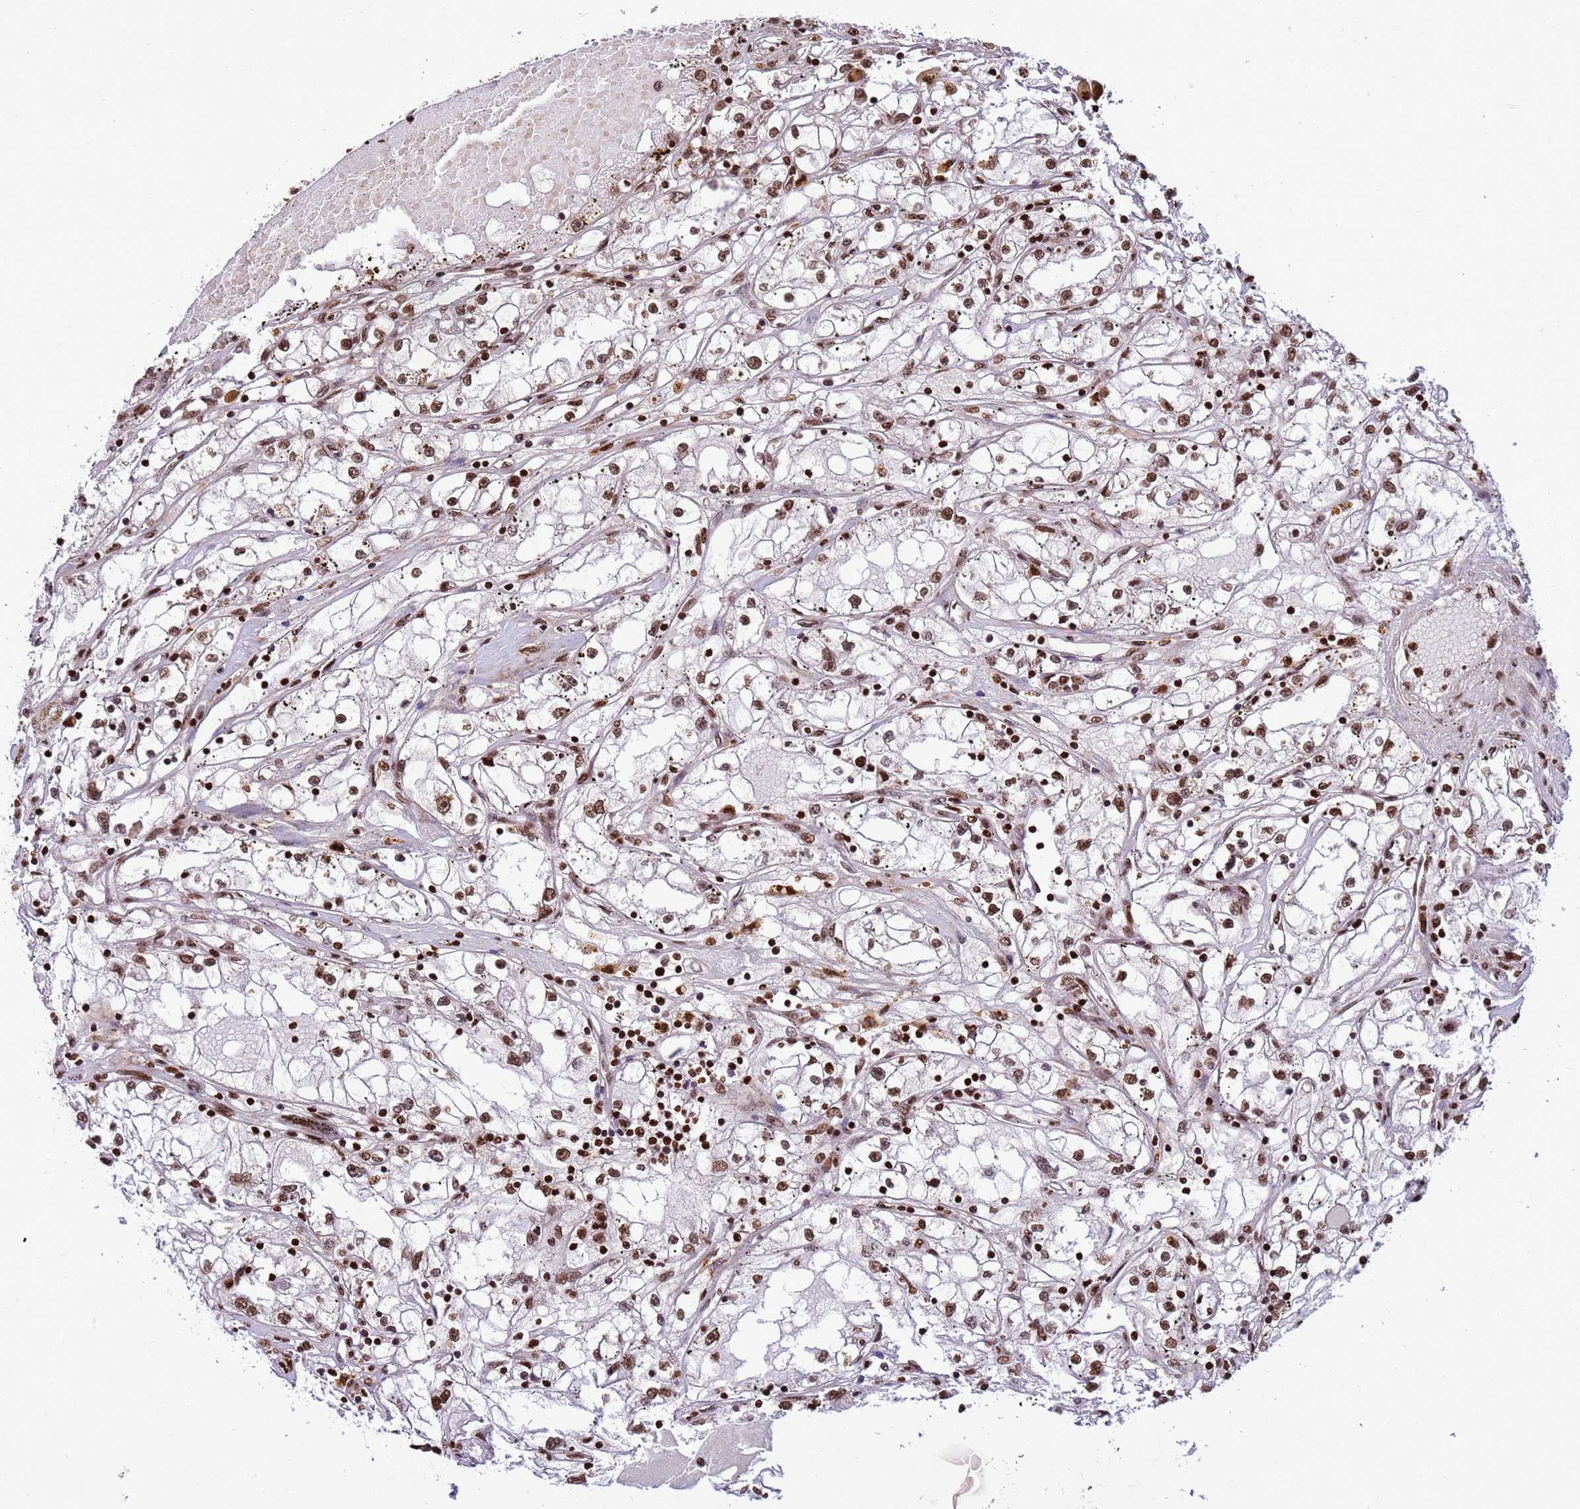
{"staining": {"intensity": "strong", "quantity": ">75%", "location": "nuclear"}, "tissue": "renal cancer", "cell_type": "Tumor cells", "image_type": "cancer", "snomed": [{"axis": "morphology", "description": "Adenocarcinoma, NOS"}, {"axis": "topography", "description": "Kidney"}], "caption": "An image of renal adenocarcinoma stained for a protein demonstrates strong nuclear brown staining in tumor cells.", "gene": "H3-3B", "patient": {"sex": "male", "age": 56}}